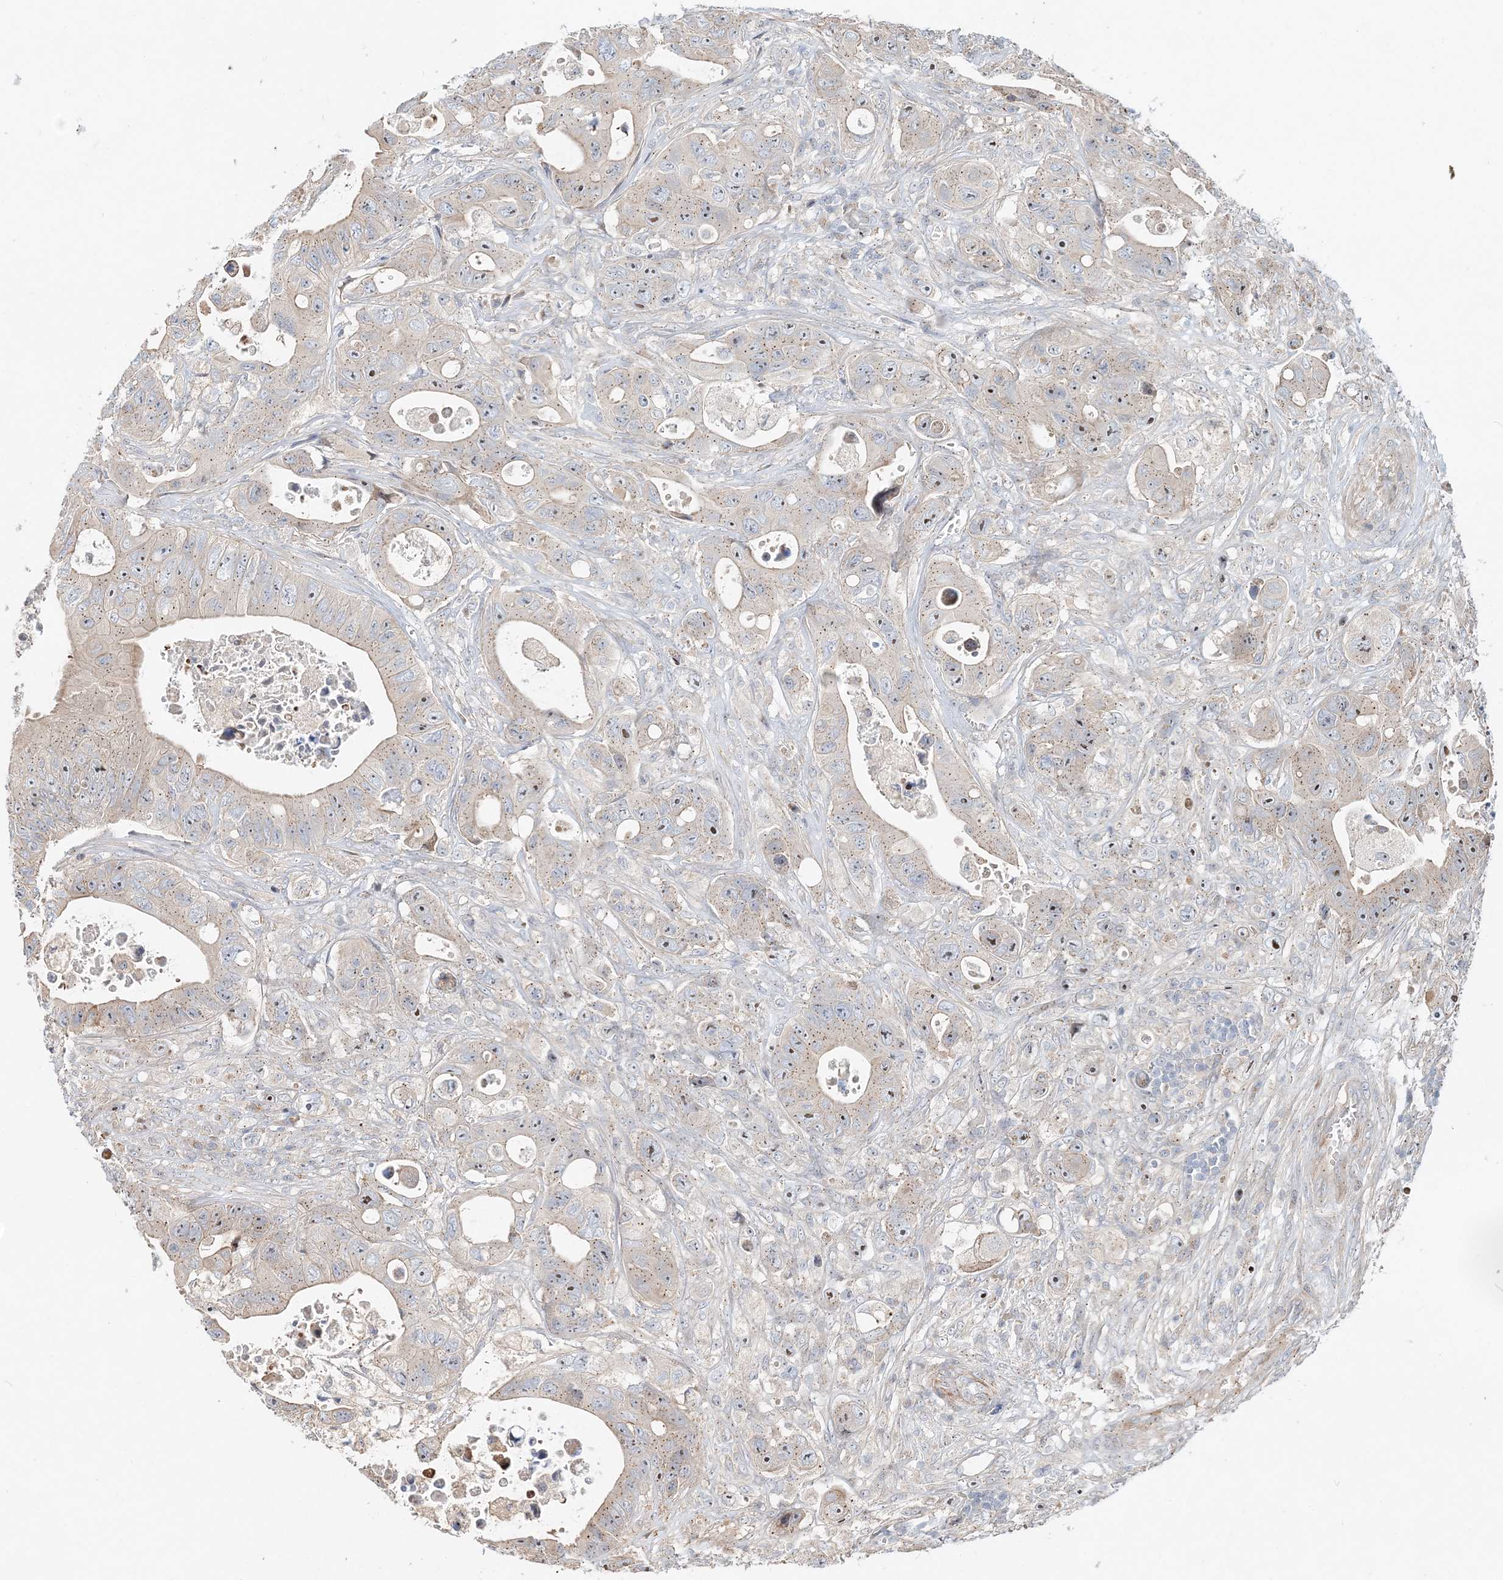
{"staining": {"intensity": "weak", "quantity": "<25%", "location": "cytoplasmic/membranous"}, "tissue": "colorectal cancer", "cell_type": "Tumor cells", "image_type": "cancer", "snomed": [{"axis": "morphology", "description": "Adenocarcinoma, NOS"}, {"axis": "topography", "description": "Colon"}], "caption": "Protein analysis of colorectal adenocarcinoma shows no significant expression in tumor cells. The staining was performed using DAB to visualize the protein expression in brown, while the nuclei were stained in blue with hematoxylin (Magnification: 20x).", "gene": "CXXC5", "patient": {"sex": "female", "age": 46}}